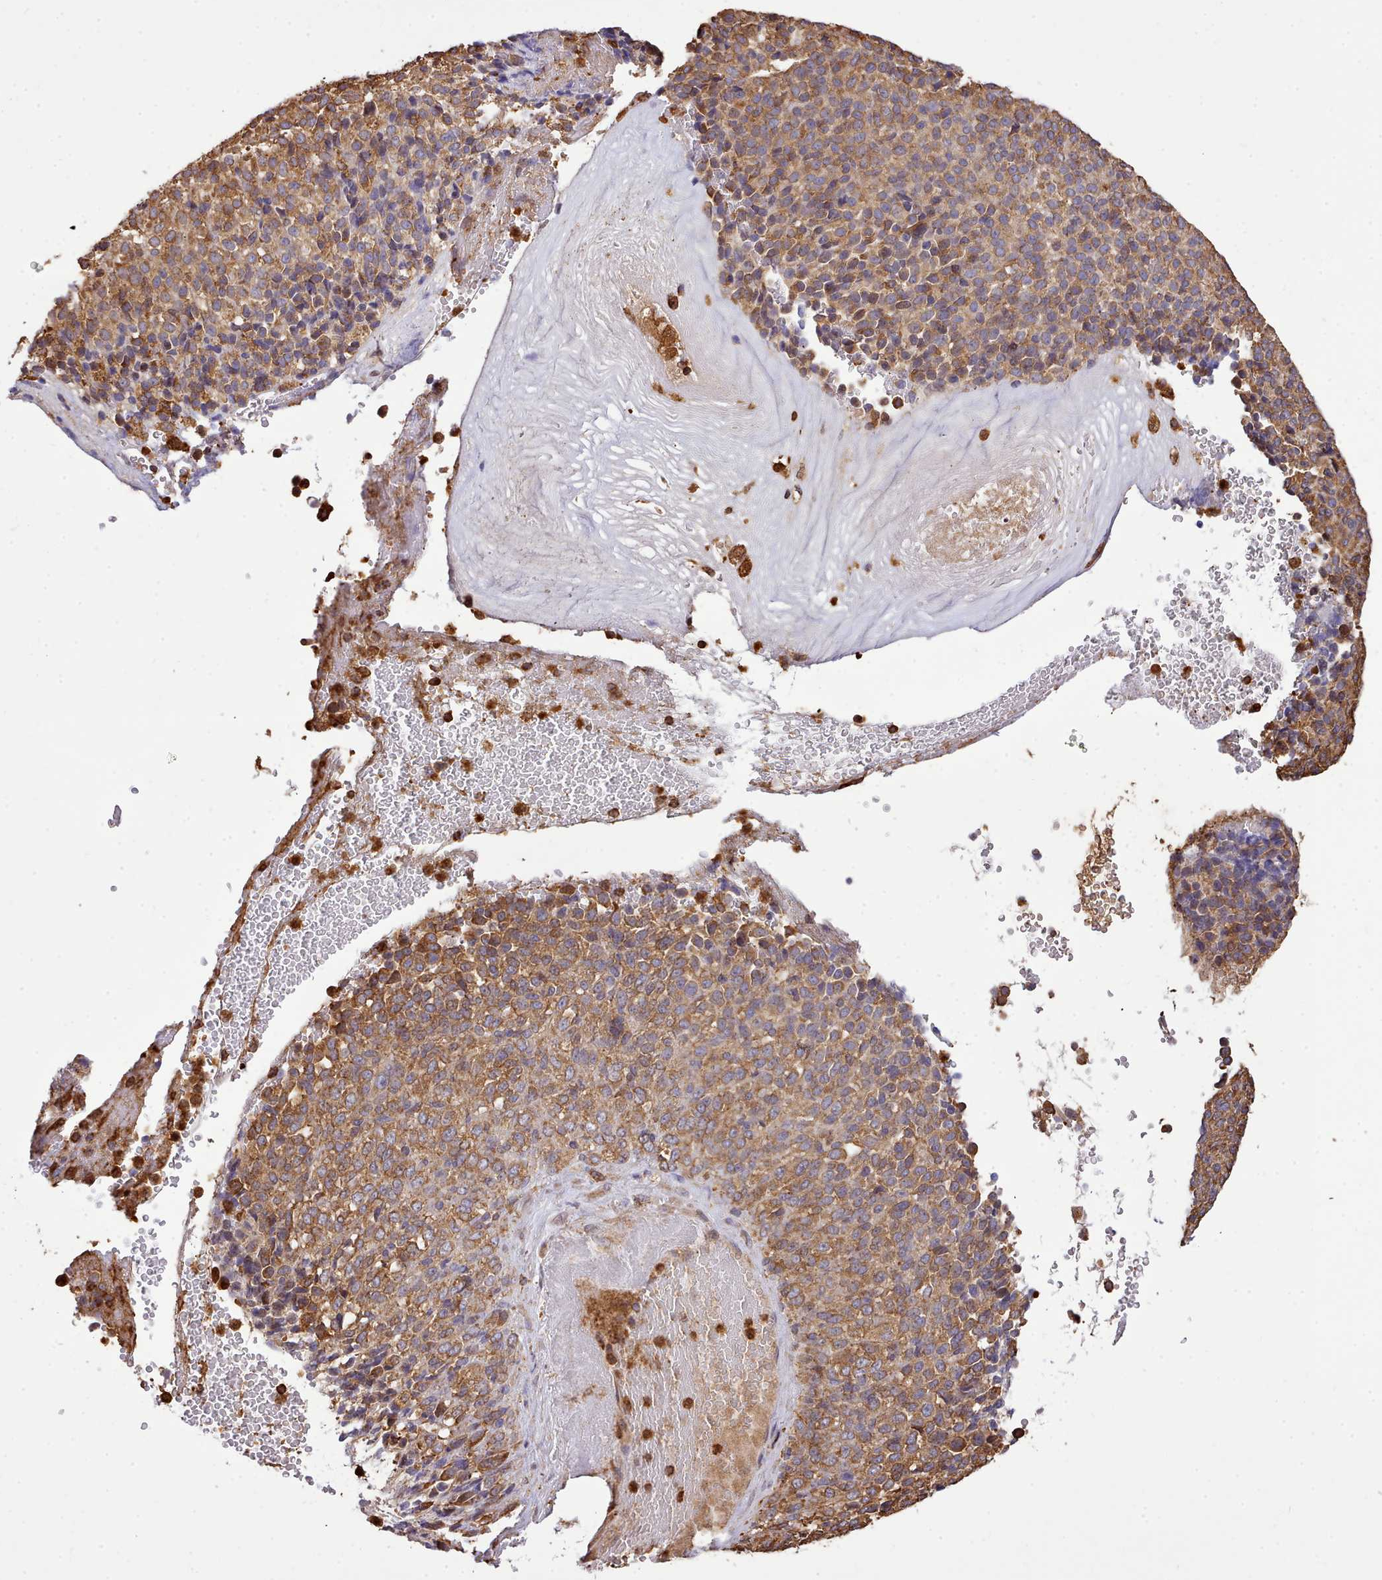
{"staining": {"intensity": "moderate", "quantity": ">75%", "location": "cytoplasmic/membranous"}, "tissue": "melanoma", "cell_type": "Tumor cells", "image_type": "cancer", "snomed": [{"axis": "morphology", "description": "Malignant melanoma, Metastatic site"}, {"axis": "topography", "description": "Brain"}], "caption": "Melanoma stained for a protein (brown) displays moderate cytoplasmic/membranous positive positivity in about >75% of tumor cells.", "gene": "CAPZA1", "patient": {"sex": "female", "age": 56}}